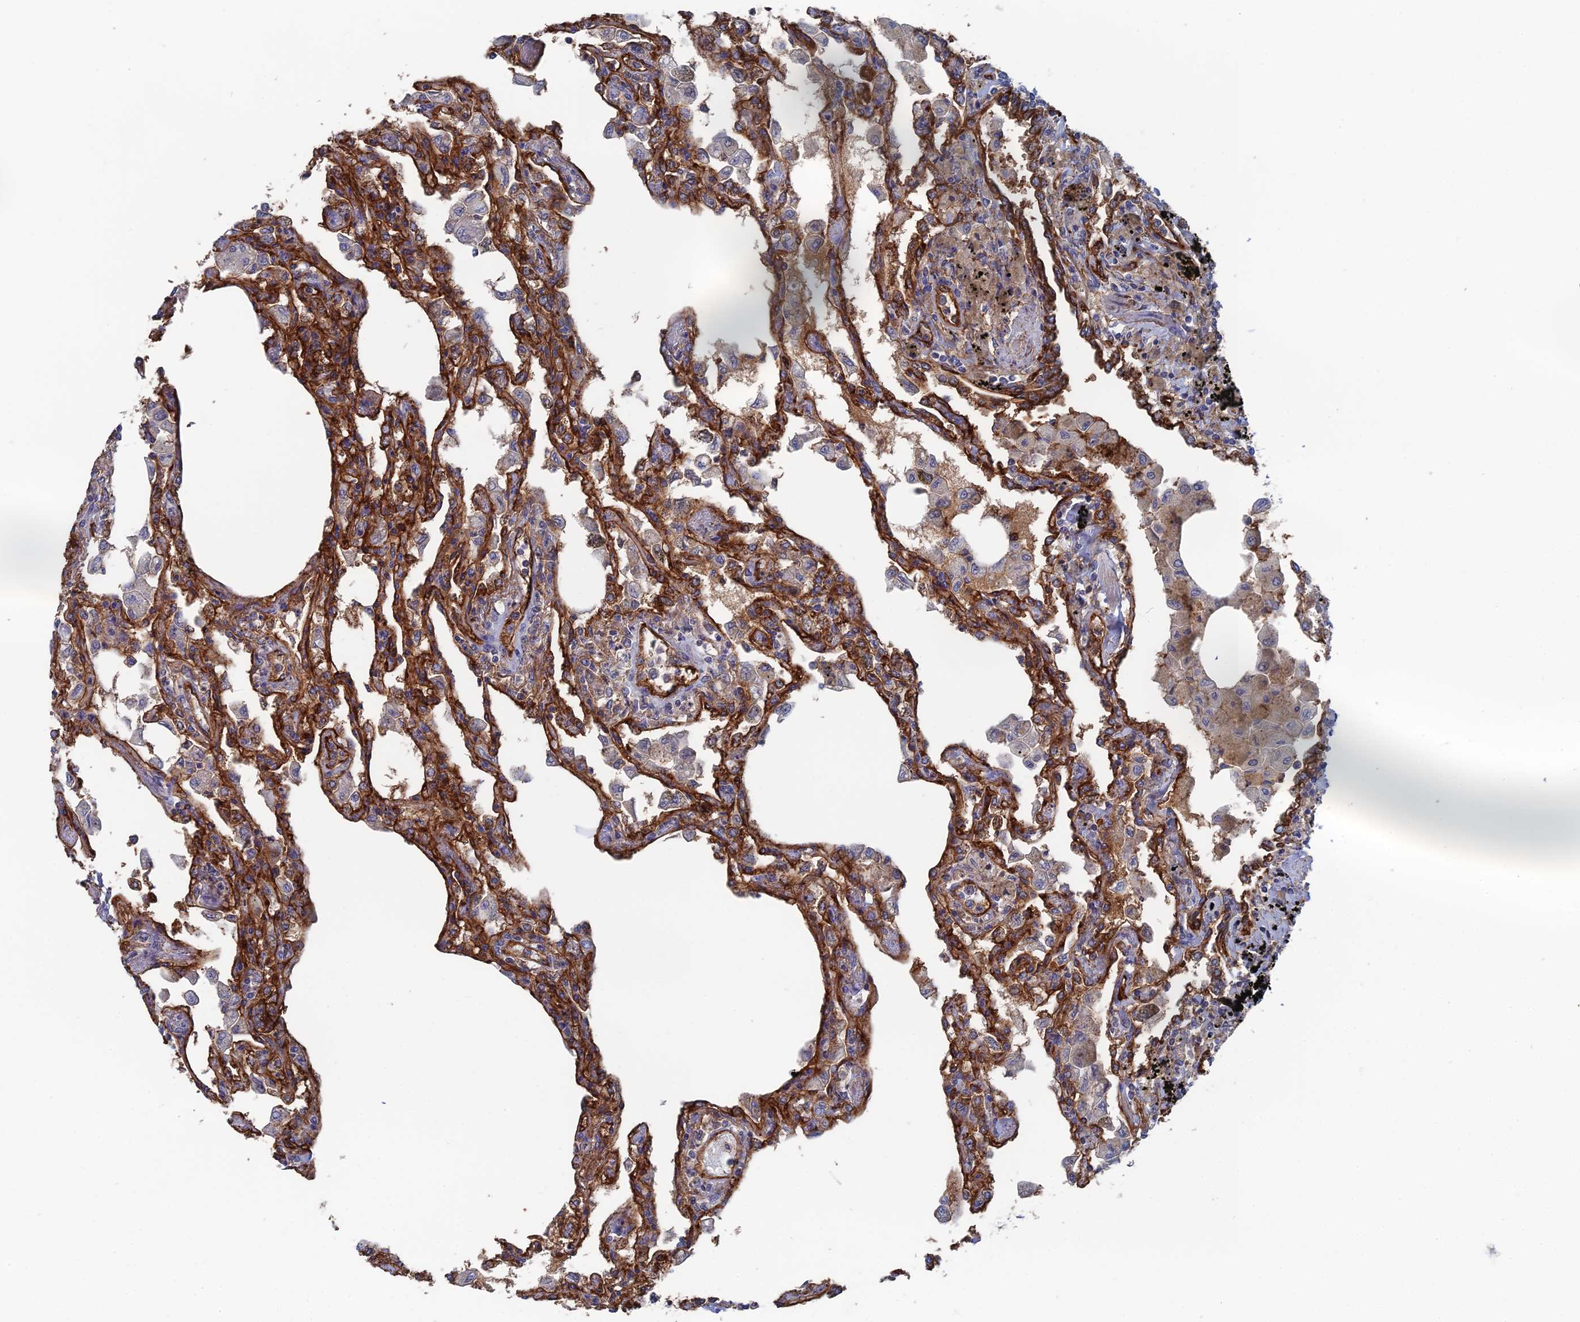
{"staining": {"intensity": "moderate", "quantity": ">75%", "location": "cytoplasmic/membranous"}, "tissue": "lung", "cell_type": "Alveolar cells", "image_type": "normal", "snomed": [{"axis": "morphology", "description": "Normal tissue, NOS"}, {"axis": "topography", "description": "Bronchus"}, {"axis": "topography", "description": "Lung"}], "caption": "The immunohistochemical stain labels moderate cytoplasmic/membranous expression in alveolar cells of benign lung. (DAB (3,3'-diaminobenzidine) IHC, brown staining for protein, blue staining for nuclei).", "gene": "SNX11", "patient": {"sex": "female", "age": 49}}